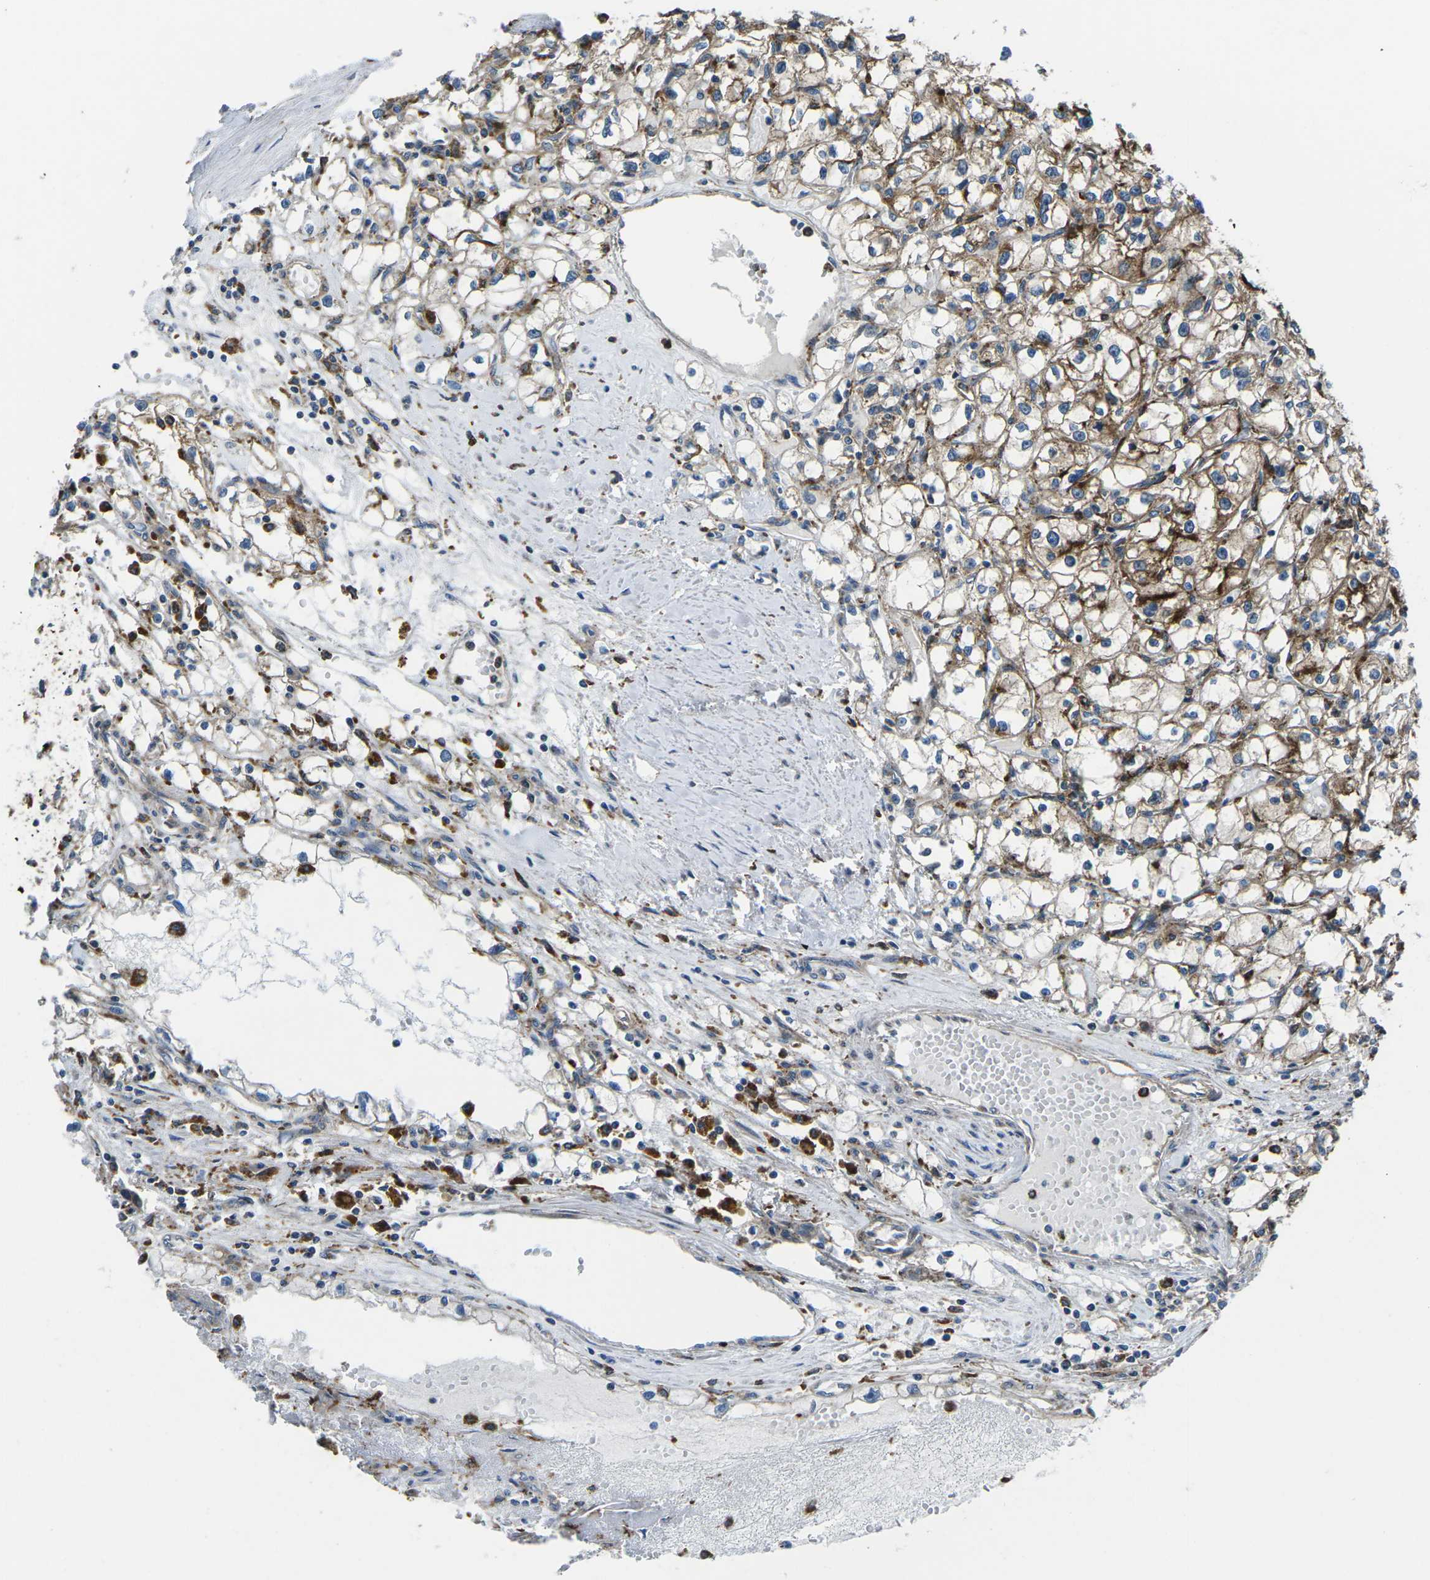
{"staining": {"intensity": "moderate", "quantity": ">75%", "location": "cytoplasmic/membranous"}, "tissue": "renal cancer", "cell_type": "Tumor cells", "image_type": "cancer", "snomed": [{"axis": "morphology", "description": "Adenocarcinoma, NOS"}, {"axis": "topography", "description": "Kidney"}], "caption": "Renal adenocarcinoma stained for a protein reveals moderate cytoplasmic/membranous positivity in tumor cells. (IHC, brightfield microscopy, high magnification).", "gene": "CDK17", "patient": {"sex": "male", "age": 56}}